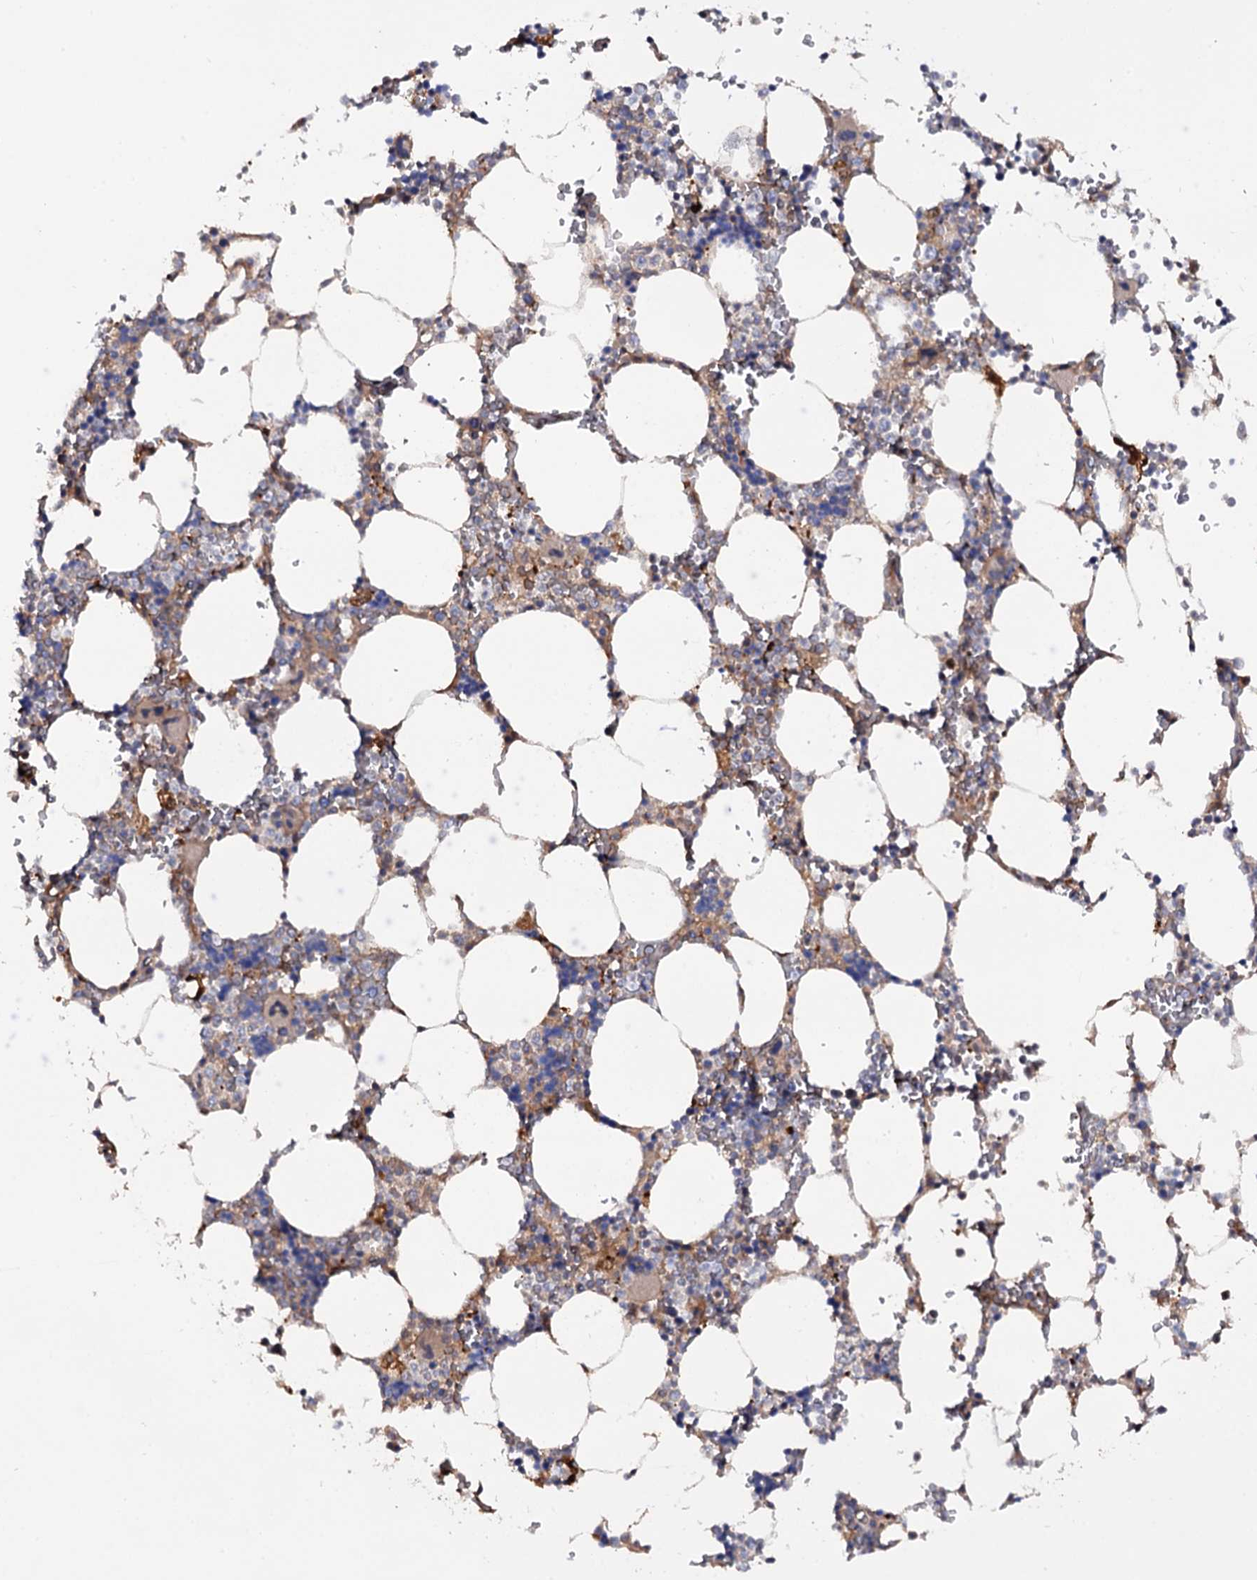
{"staining": {"intensity": "moderate", "quantity": "<25%", "location": "cytoplasmic/membranous"}, "tissue": "bone marrow", "cell_type": "Hematopoietic cells", "image_type": "normal", "snomed": [{"axis": "morphology", "description": "Normal tissue, NOS"}, {"axis": "topography", "description": "Bone marrow"}], "caption": "Normal bone marrow shows moderate cytoplasmic/membranous staining in approximately <25% of hematopoietic cells, visualized by immunohistochemistry. The staining was performed using DAB, with brown indicating positive protein expression. Nuclei are stained blue with hematoxylin.", "gene": "CRYL1", "patient": {"sex": "male", "age": 64}}